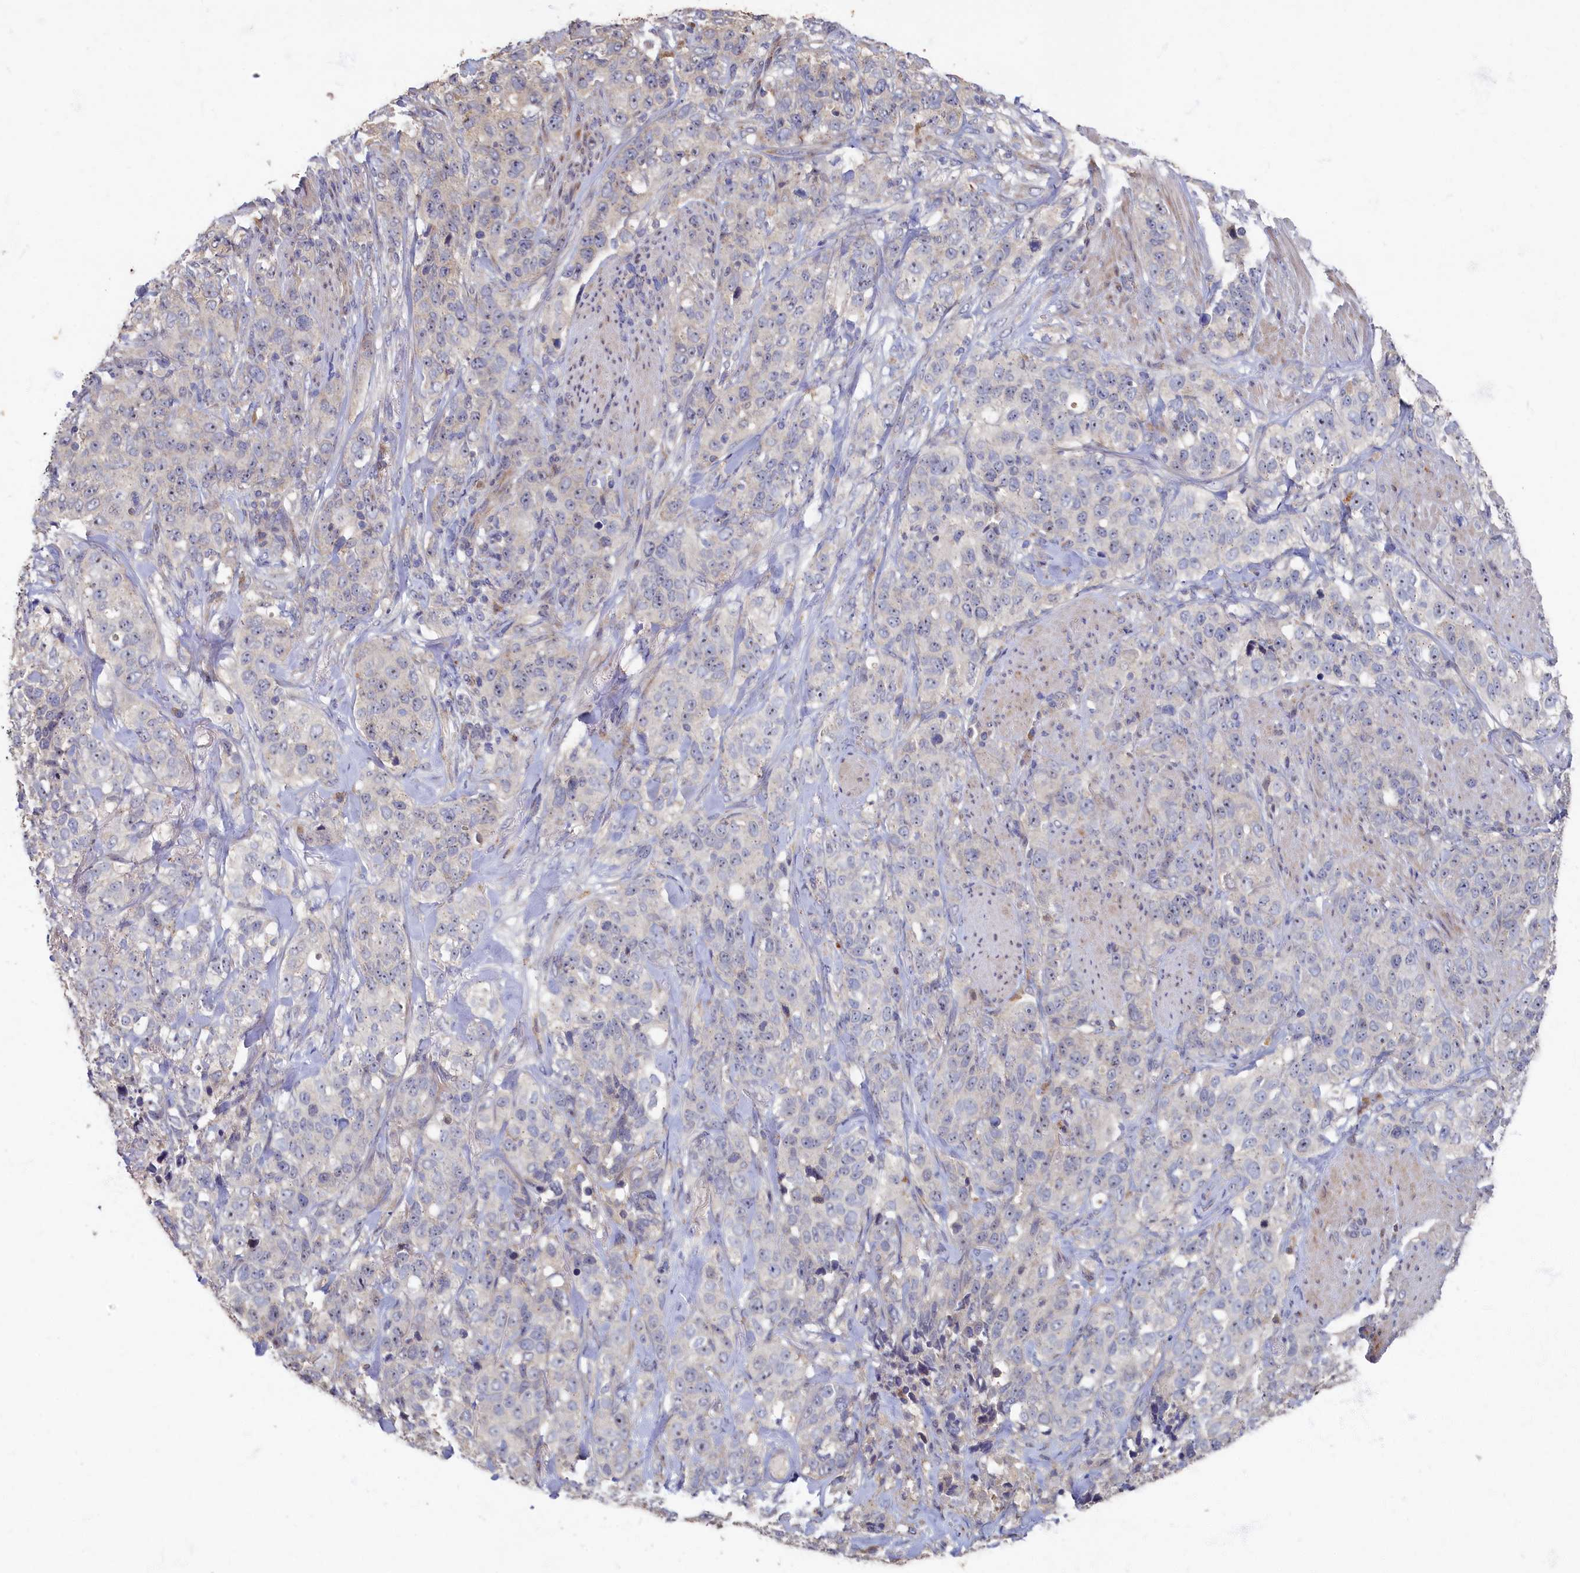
{"staining": {"intensity": "weak", "quantity": "<25%", "location": "cytoplasmic/membranous"}, "tissue": "stomach cancer", "cell_type": "Tumor cells", "image_type": "cancer", "snomed": [{"axis": "morphology", "description": "Adenocarcinoma, NOS"}, {"axis": "topography", "description": "Stomach"}], "caption": "Immunohistochemical staining of adenocarcinoma (stomach) demonstrates no significant staining in tumor cells.", "gene": "HUNK", "patient": {"sex": "male", "age": 48}}